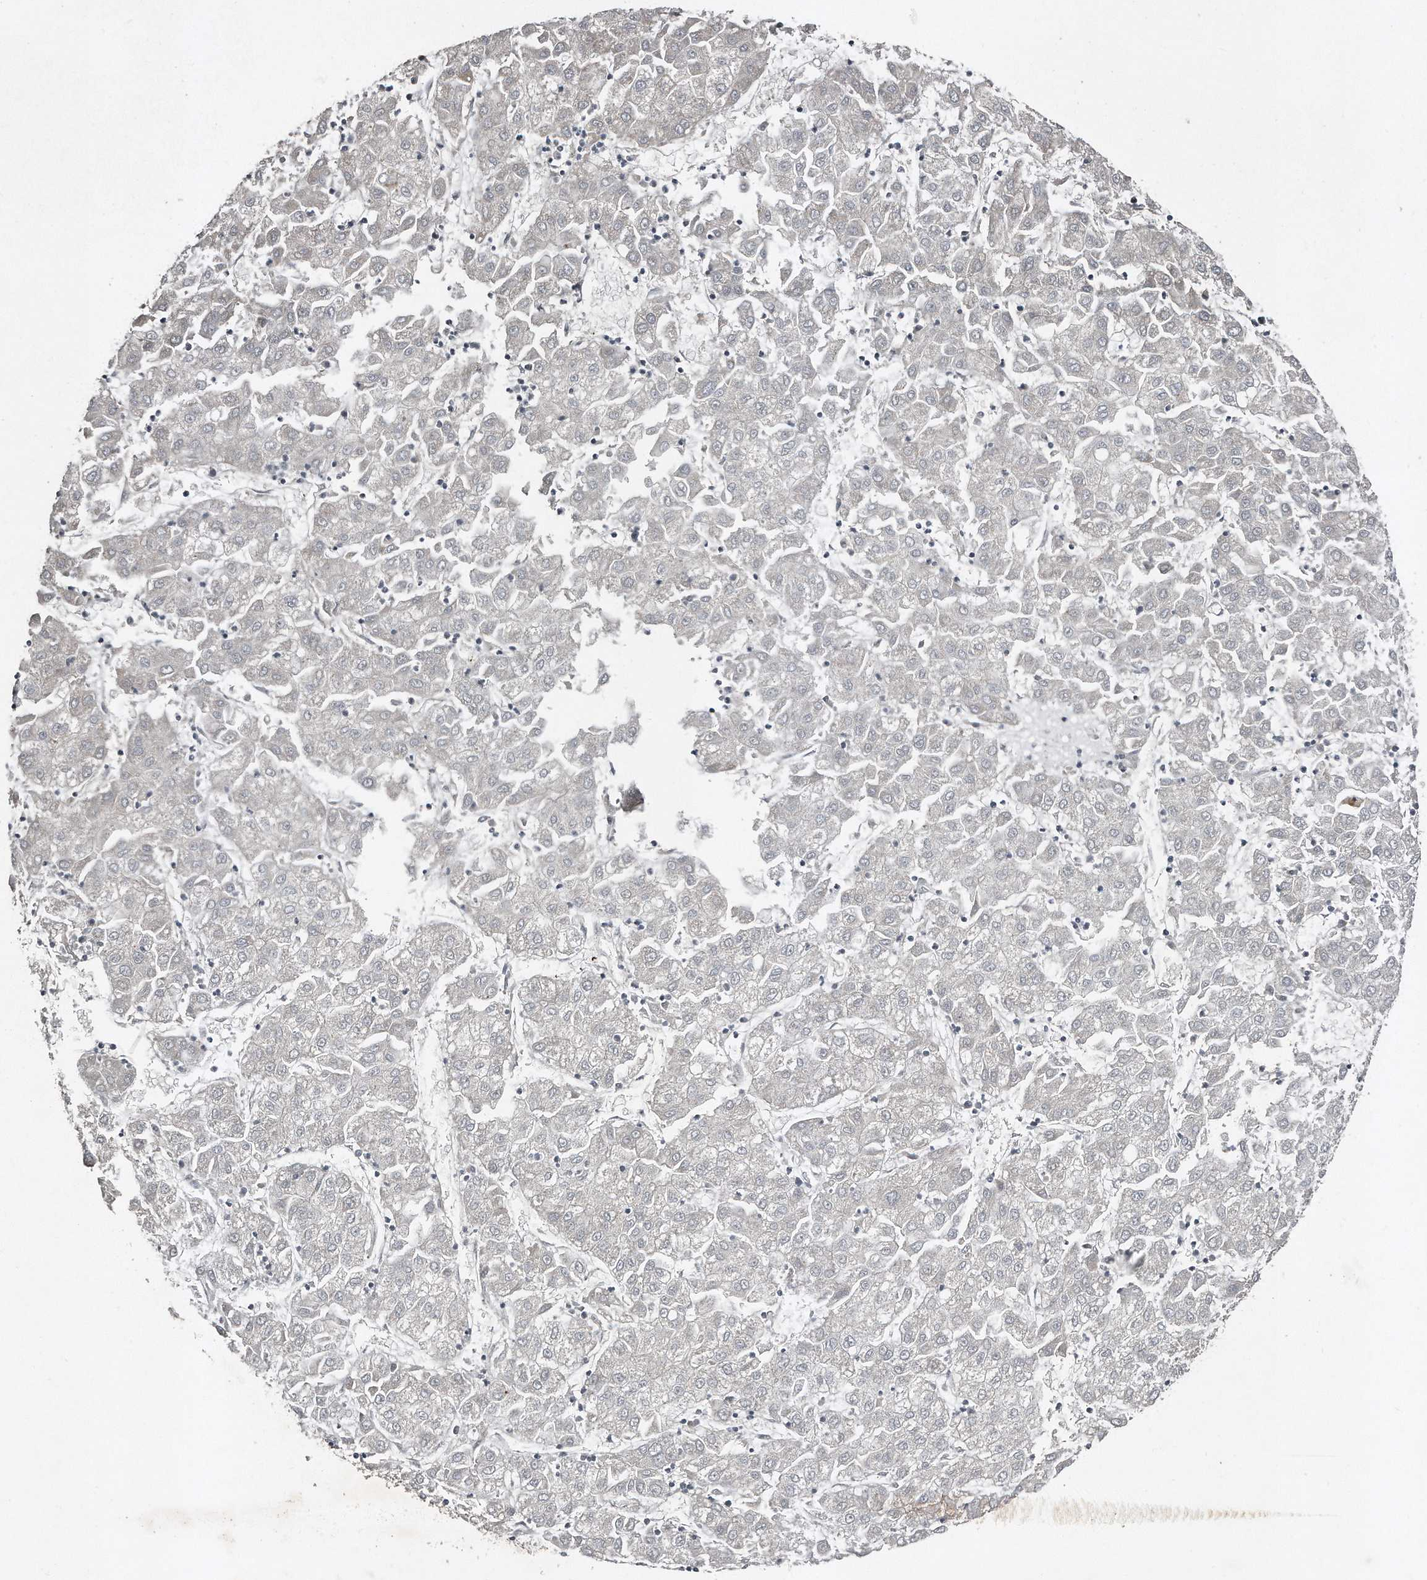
{"staining": {"intensity": "negative", "quantity": "none", "location": "none"}, "tissue": "liver cancer", "cell_type": "Tumor cells", "image_type": "cancer", "snomed": [{"axis": "morphology", "description": "Carcinoma, Hepatocellular, NOS"}, {"axis": "topography", "description": "Liver"}], "caption": "Tumor cells are negative for protein expression in human liver hepatocellular carcinoma.", "gene": "SNAP47", "patient": {"sex": "male", "age": 72}}